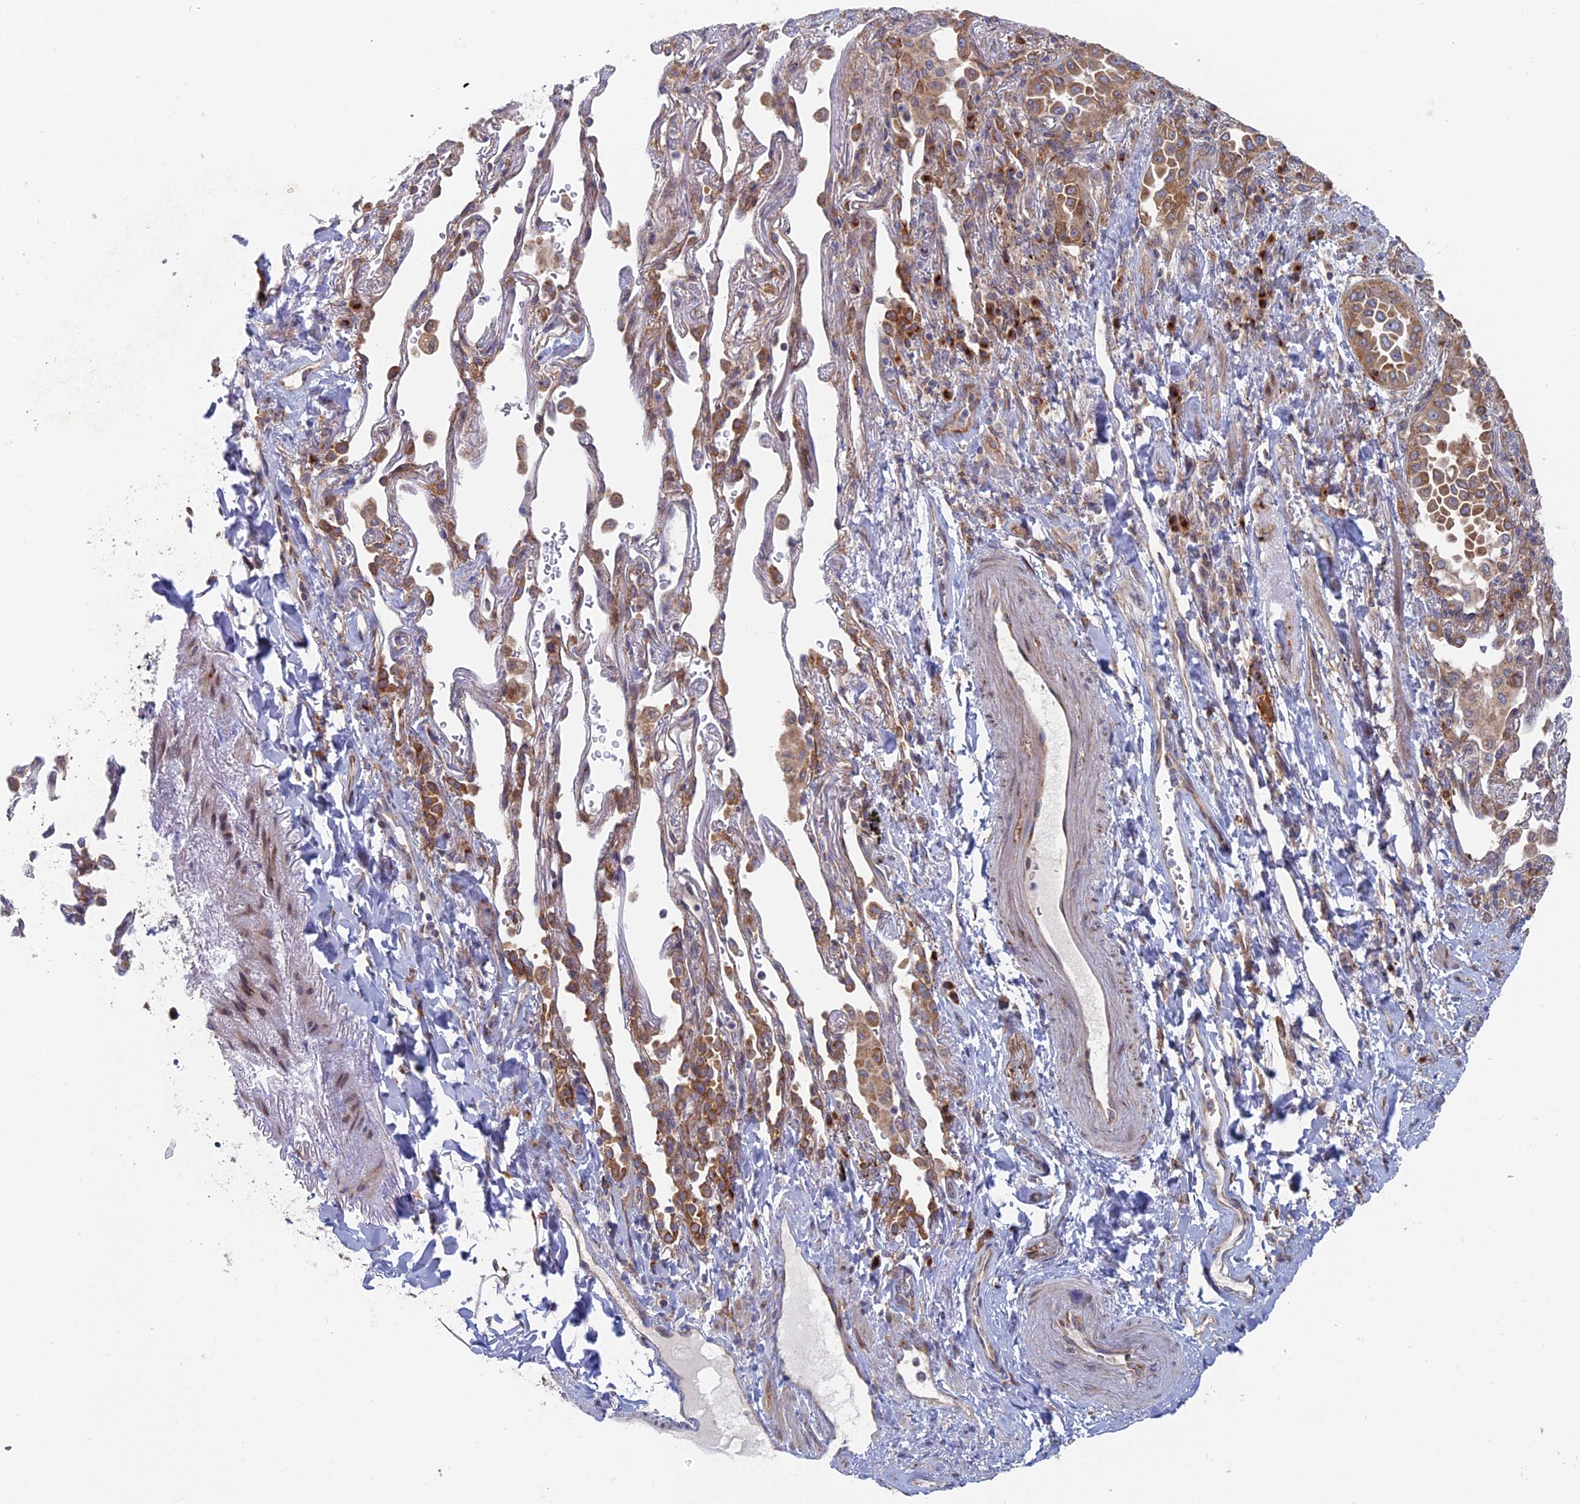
{"staining": {"intensity": "moderate", "quantity": ">75%", "location": "cytoplasmic/membranous"}, "tissue": "lung cancer", "cell_type": "Tumor cells", "image_type": "cancer", "snomed": [{"axis": "morphology", "description": "Adenocarcinoma, NOS"}, {"axis": "topography", "description": "Lung"}], "caption": "Moderate cytoplasmic/membranous staining is seen in approximately >75% of tumor cells in lung adenocarcinoma.", "gene": "TBC1D30", "patient": {"sex": "female", "age": 69}}